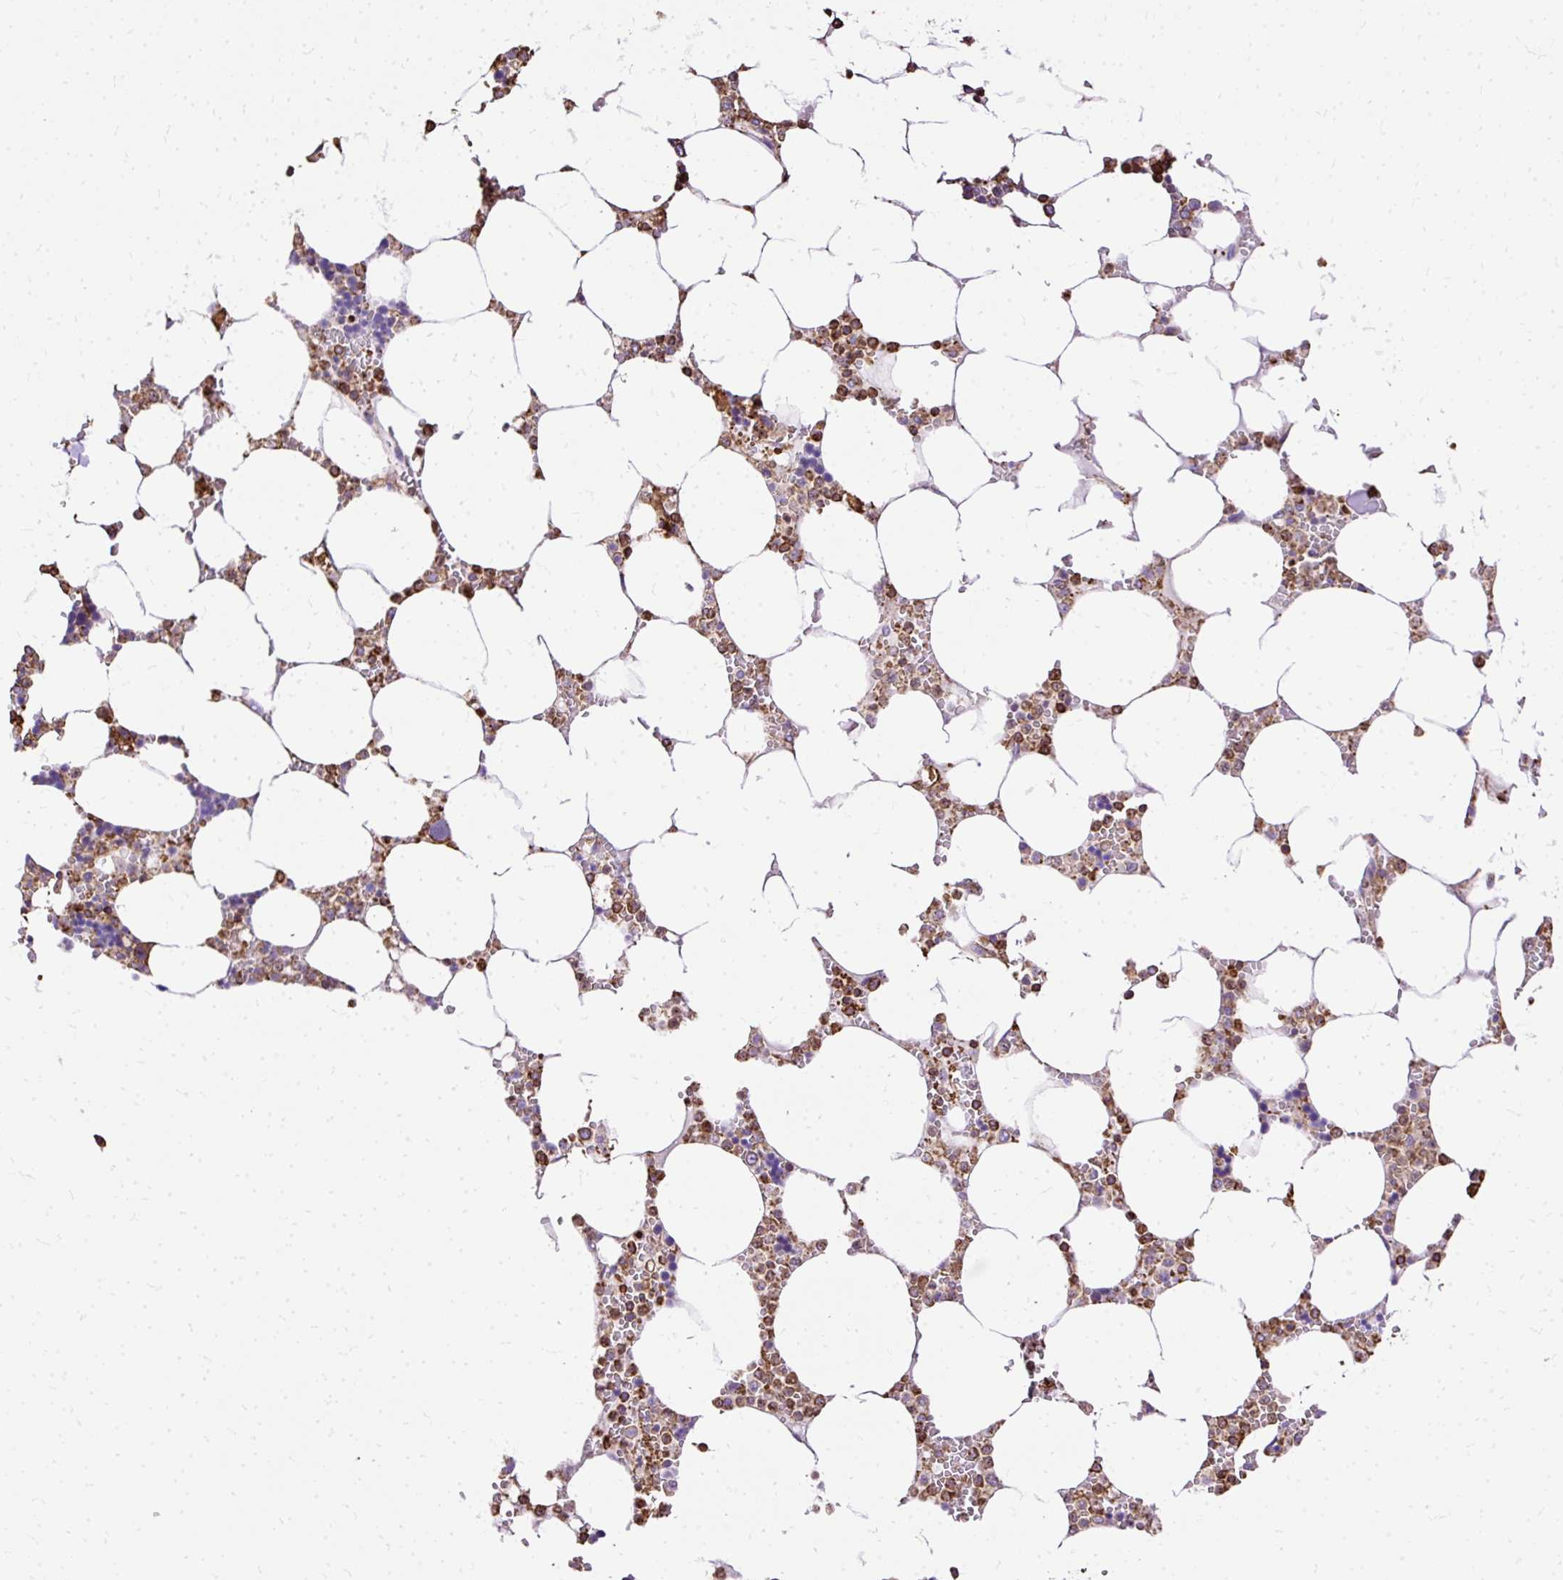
{"staining": {"intensity": "strong", "quantity": "25%-75%", "location": "cytoplasmic/membranous"}, "tissue": "bone marrow", "cell_type": "Hematopoietic cells", "image_type": "normal", "snomed": [{"axis": "morphology", "description": "Normal tissue, NOS"}, {"axis": "topography", "description": "Bone marrow"}], "caption": "Strong cytoplasmic/membranous protein positivity is appreciated in about 25%-75% of hematopoietic cells in bone marrow.", "gene": "KLHL11", "patient": {"sex": "male", "age": 64}}